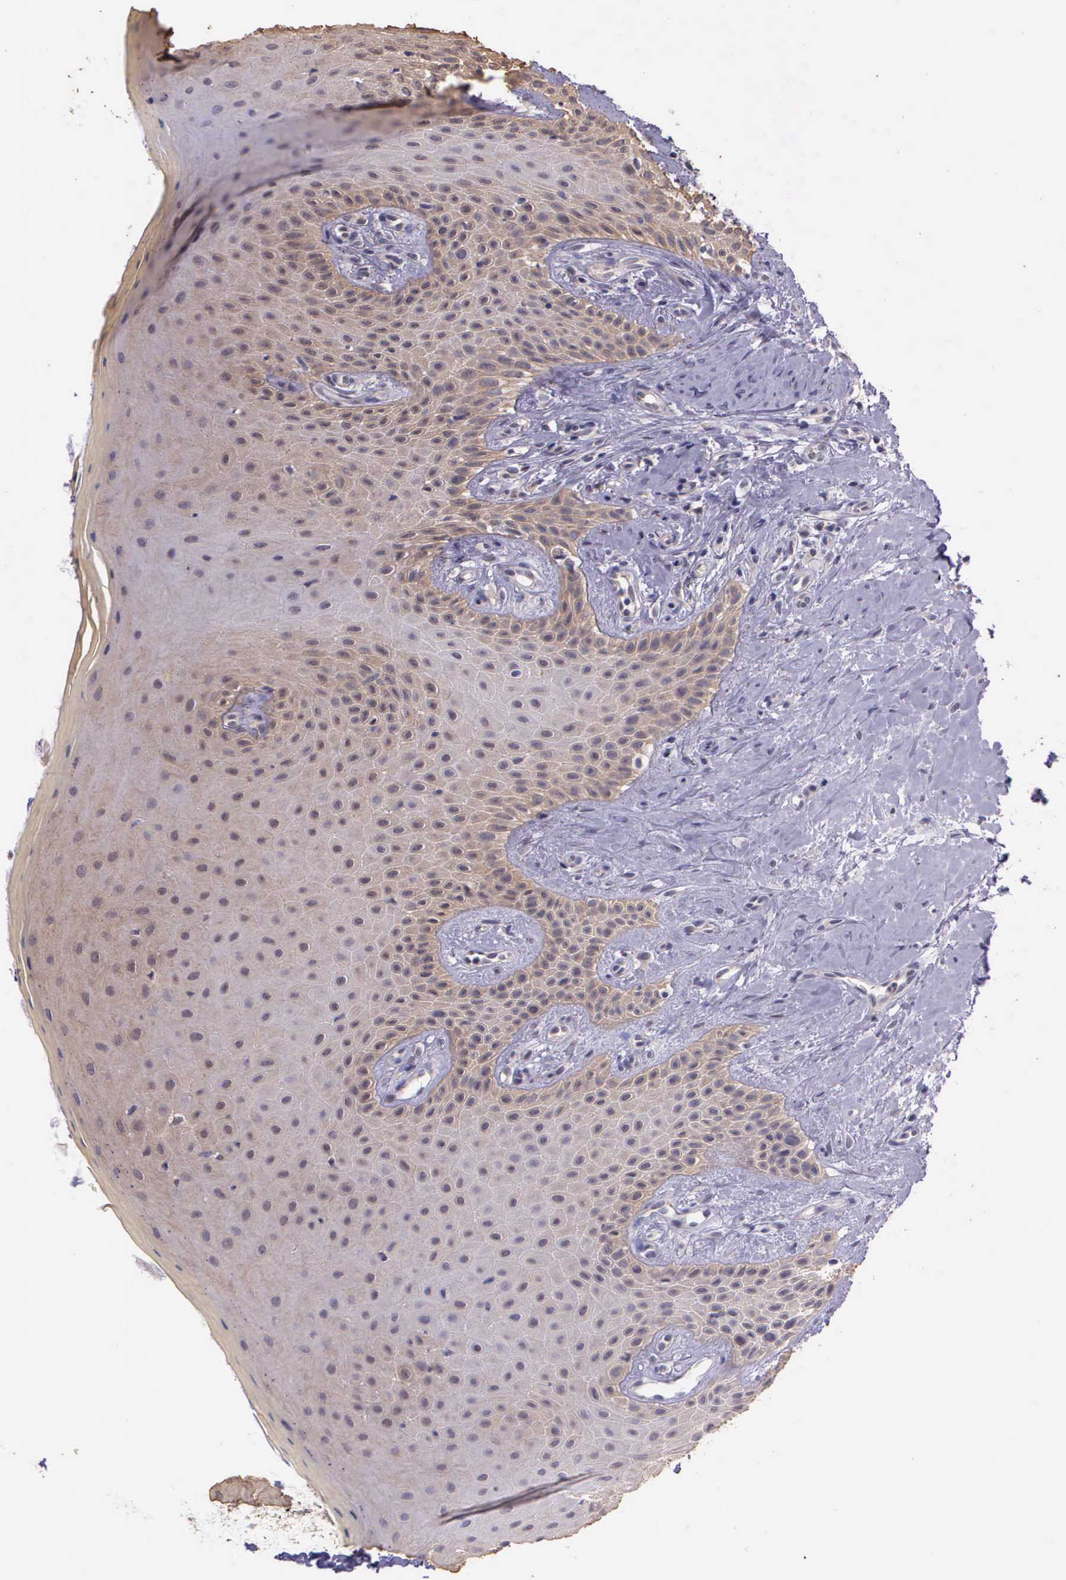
{"staining": {"intensity": "weak", "quantity": ">75%", "location": "cytoplasmic/membranous"}, "tissue": "oral mucosa", "cell_type": "Squamous epithelial cells", "image_type": "normal", "snomed": [{"axis": "morphology", "description": "Normal tissue, NOS"}, {"axis": "topography", "description": "Oral tissue"}], "caption": "Oral mucosa was stained to show a protein in brown. There is low levels of weak cytoplasmic/membranous expression in approximately >75% of squamous epithelial cells. The protein of interest is shown in brown color, while the nuclei are stained blue.", "gene": "IGBP1P2", "patient": {"sex": "male", "age": 69}}